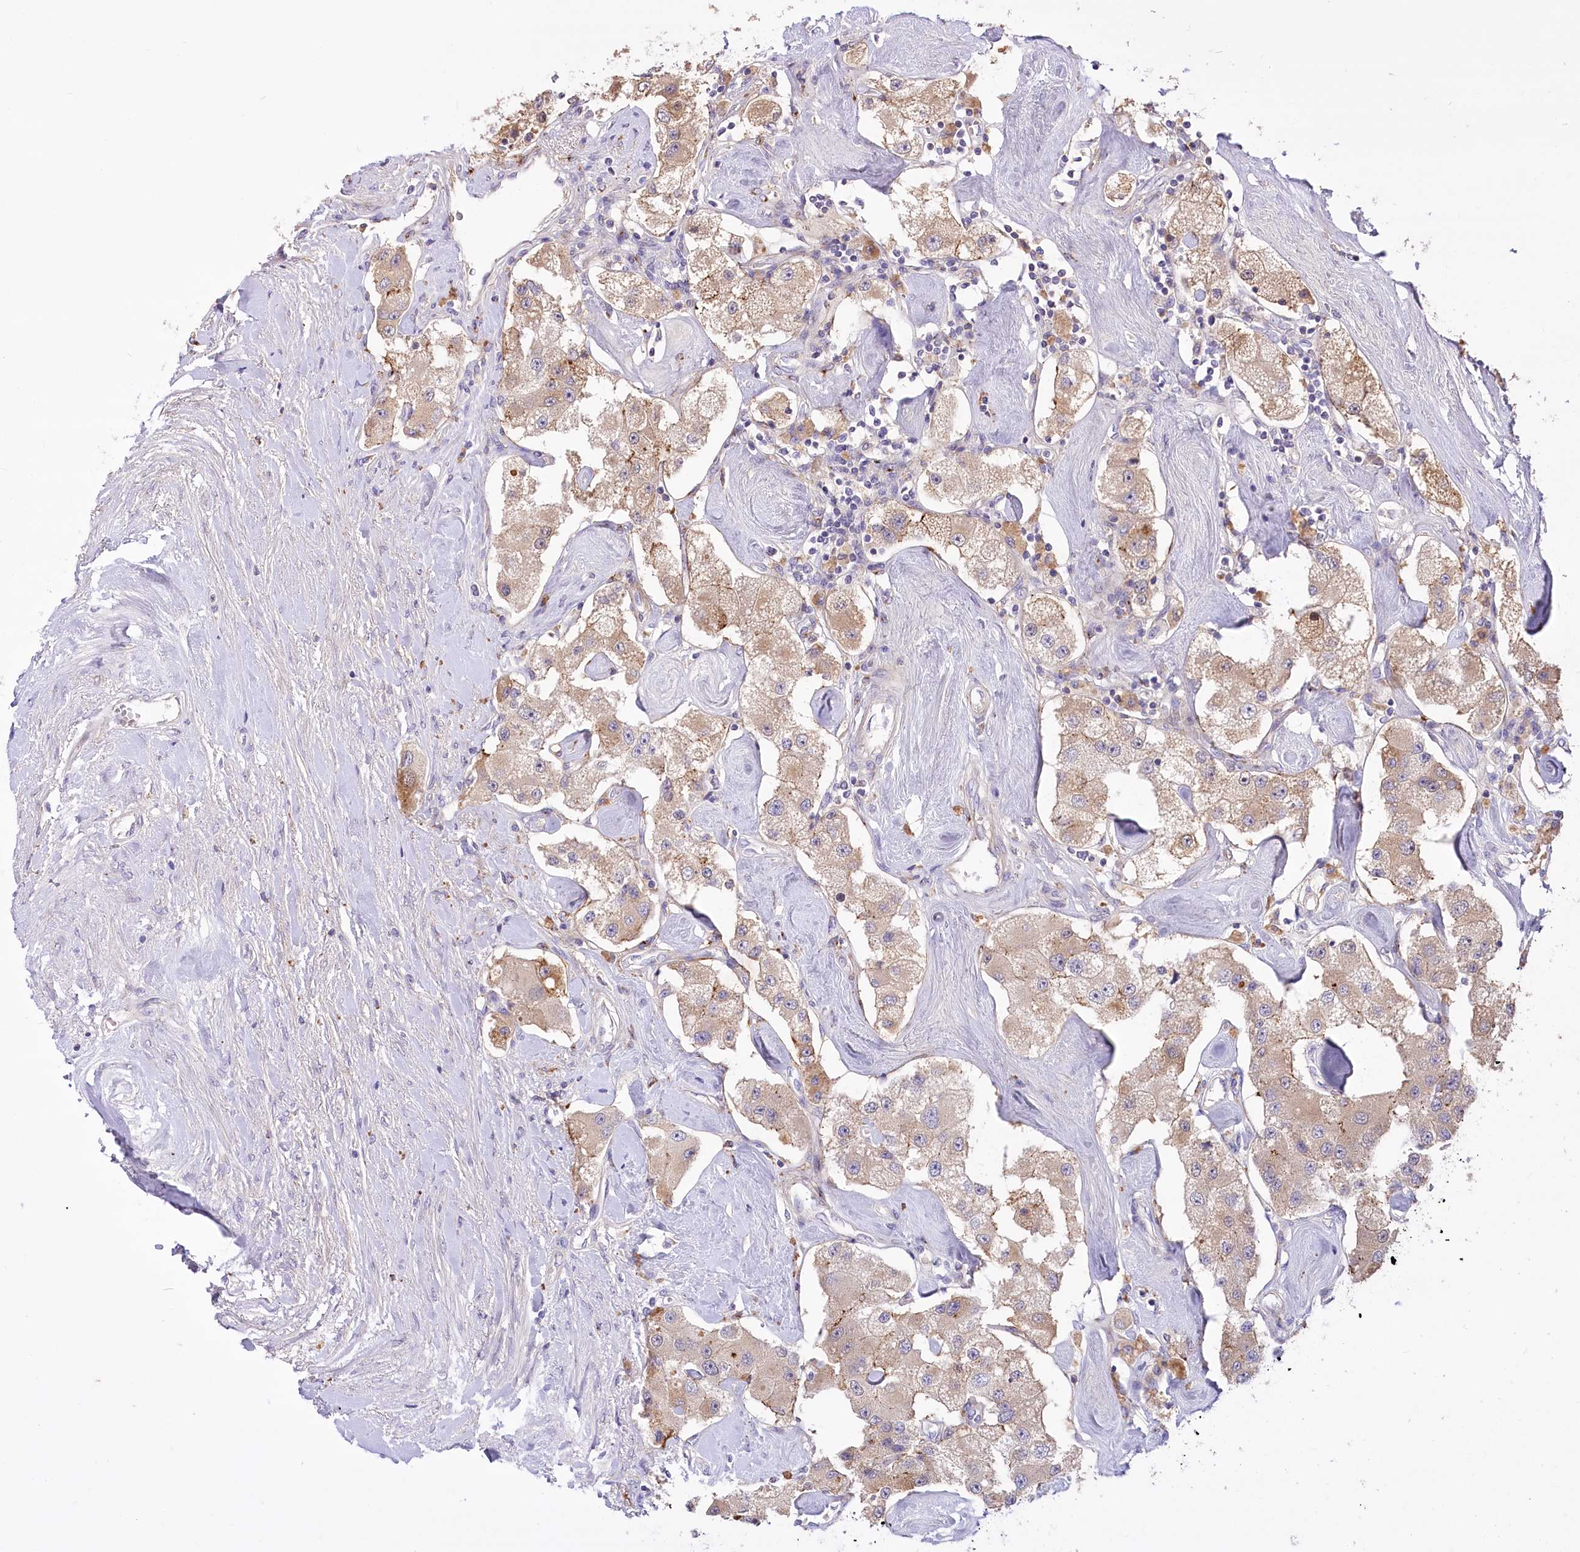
{"staining": {"intensity": "weak", "quantity": "25%-75%", "location": "cytoplasmic/membranous"}, "tissue": "carcinoid", "cell_type": "Tumor cells", "image_type": "cancer", "snomed": [{"axis": "morphology", "description": "Carcinoid, malignant, NOS"}, {"axis": "topography", "description": "Pancreas"}], "caption": "A brown stain labels weak cytoplasmic/membranous positivity of a protein in carcinoid tumor cells. (DAB = brown stain, brightfield microscopy at high magnification).", "gene": "PBLD", "patient": {"sex": "male", "age": 41}}